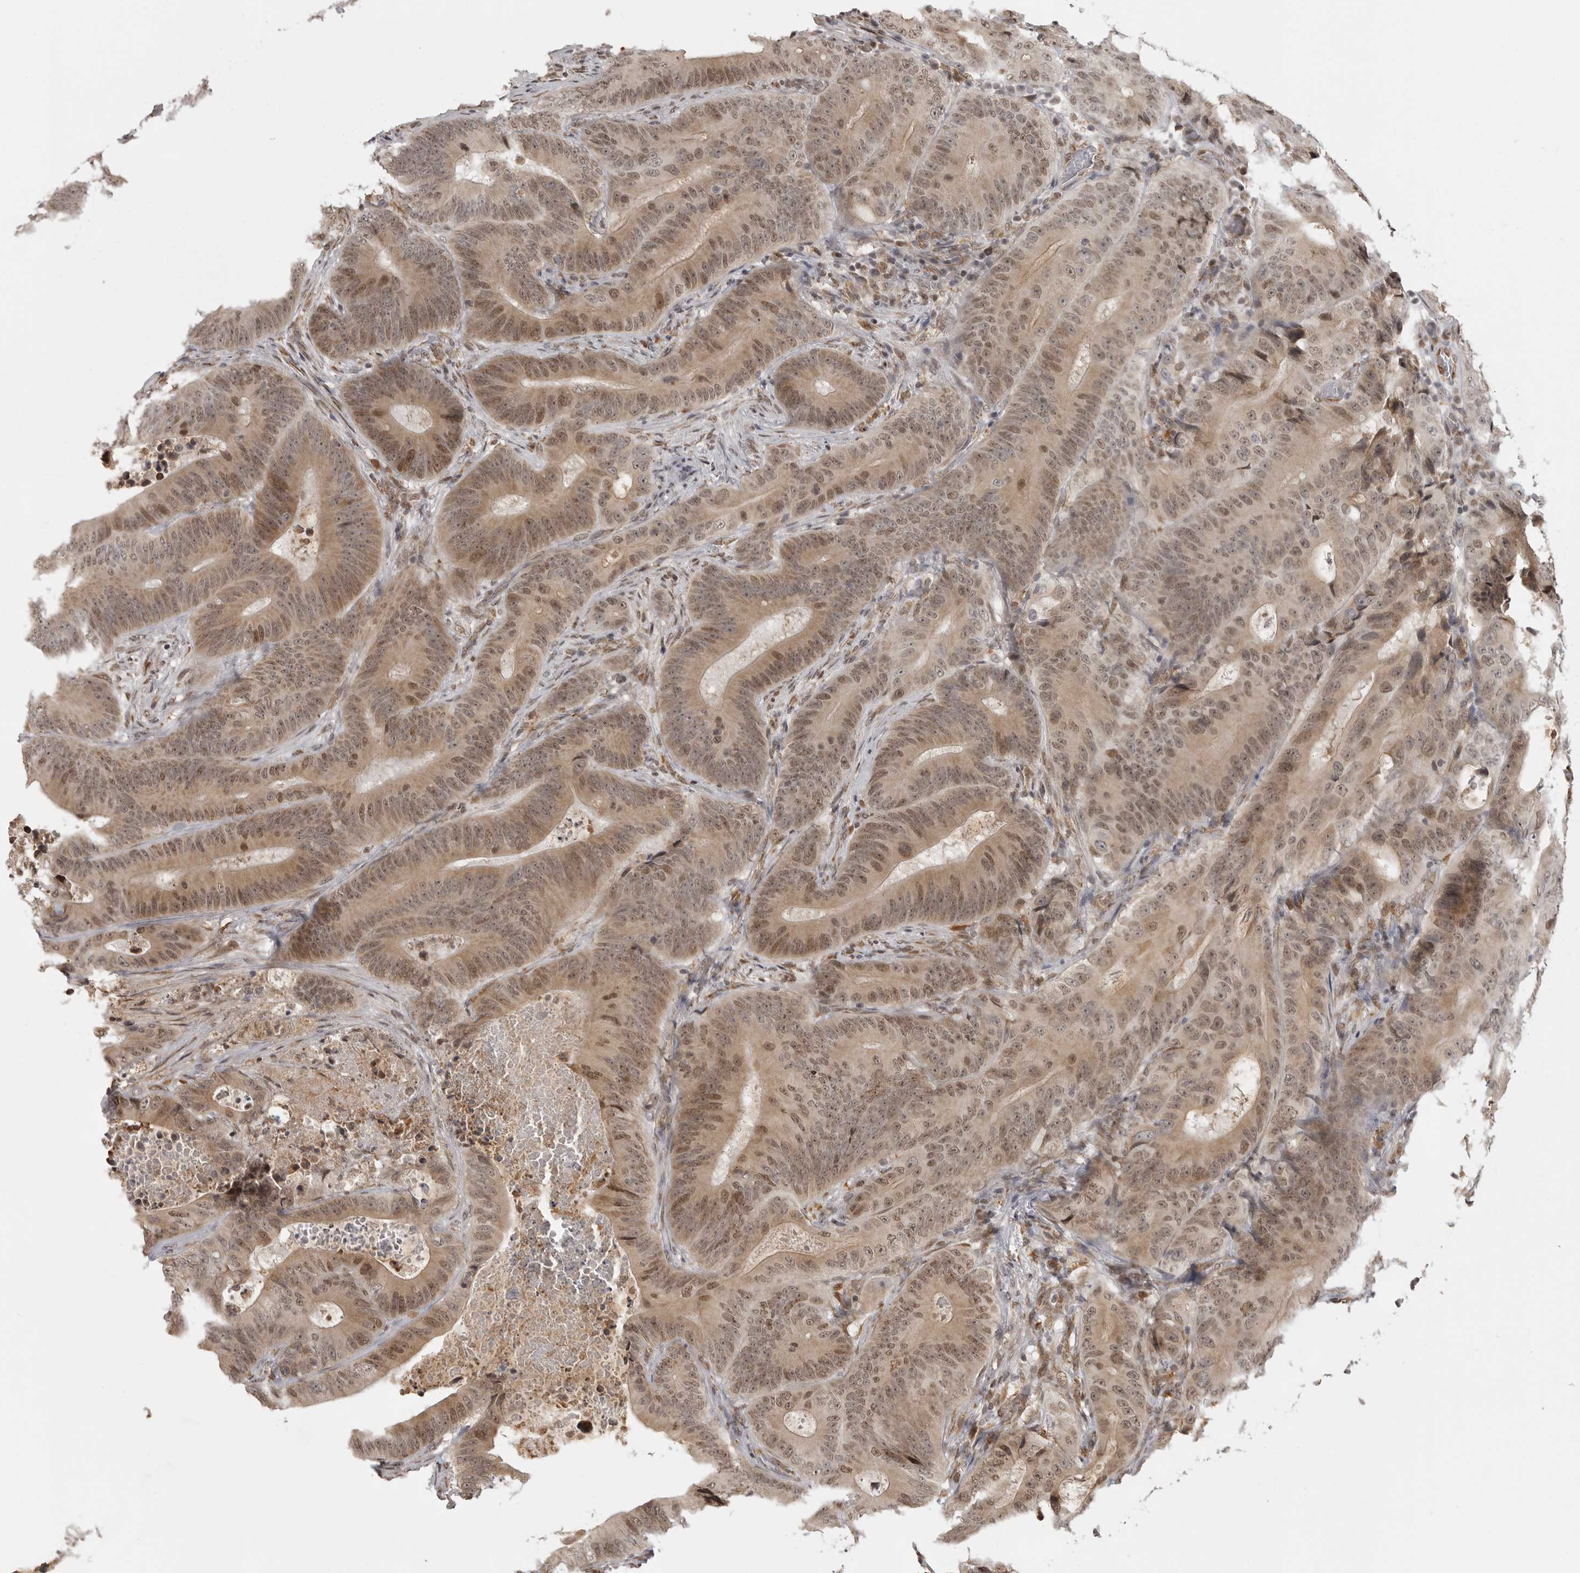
{"staining": {"intensity": "moderate", "quantity": ">75%", "location": "cytoplasmic/membranous,nuclear"}, "tissue": "colorectal cancer", "cell_type": "Tumor cells", "image_type": "cancer", "snomed": [{"axis": "morphology", "description": "Adenocarcinoma, NOS"}, {"axis": "topography", "description": "Colon"}], "caption": "A brown stain highlights moderate cytoplasmic/membranous and nuclear expression of a protein in human colorectal cancer (adenocarcinoma) tumor cells.", "gene": "ISG20L2", "patient": {"sex": "male", "age": 83}}